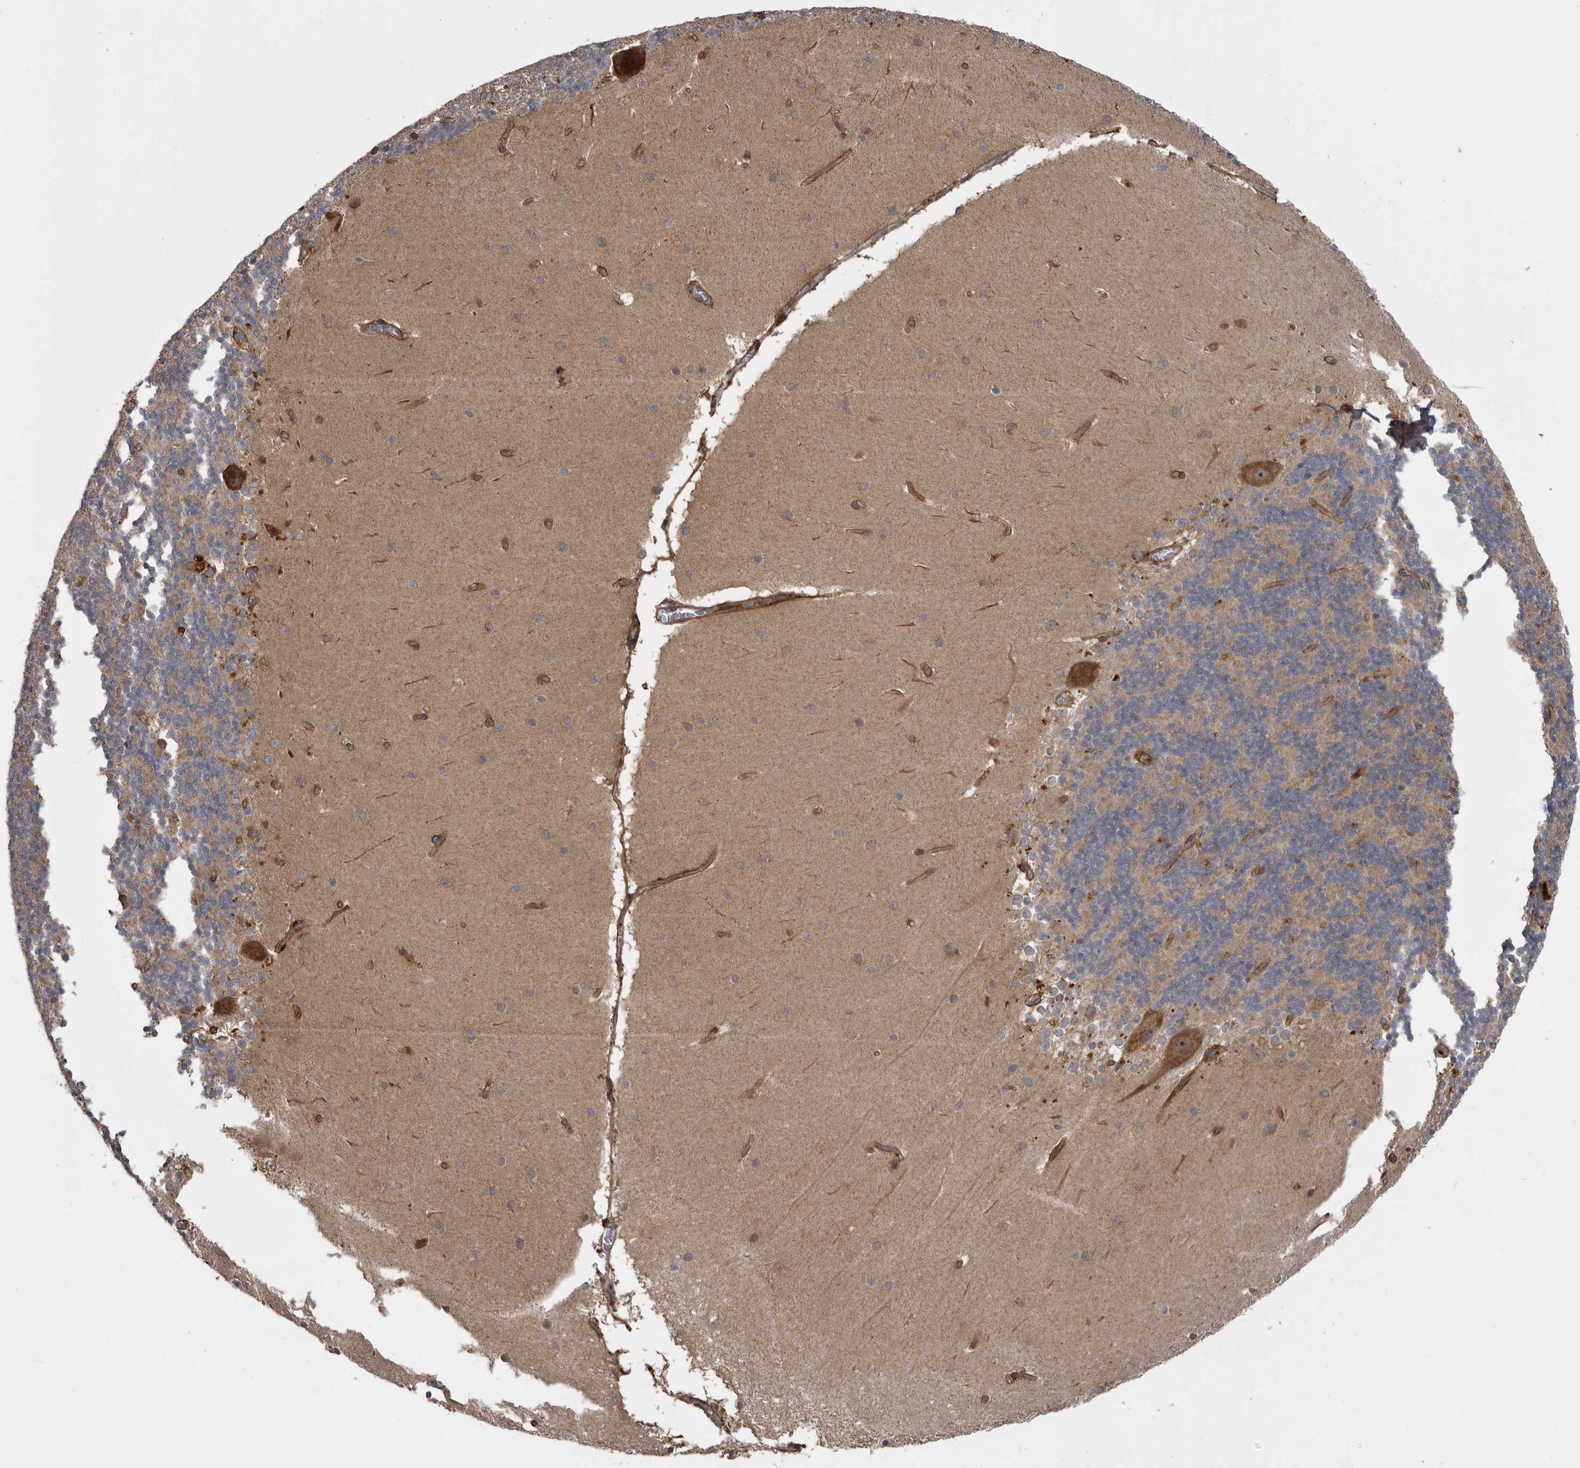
{"staining": {"intensity": "weak", "quantity": "25%-75%", "location": "cytoplasmic/membranous"}, "tissue": "cerebellum", "cell_type": "Cells in granular layer", "image_type": "normal", "snomed": [{"axis": "morphology", "description": "Normal tissue, NOS"}, {"axis": "topography", "description": "Cerebellum"}], "caption": "DAB immunohistochemical staining of unremarkable cerebellum demonstrates weak cytoplasmic/membranous protein staining in about 25%-75% of cells in granular layer. Immunohistochemistry (ihc) stains the protein in brown and the nuclei are stained blue.", "gene": "RAB3GAP2", "patient": {"sex": "female", "age": 19}}